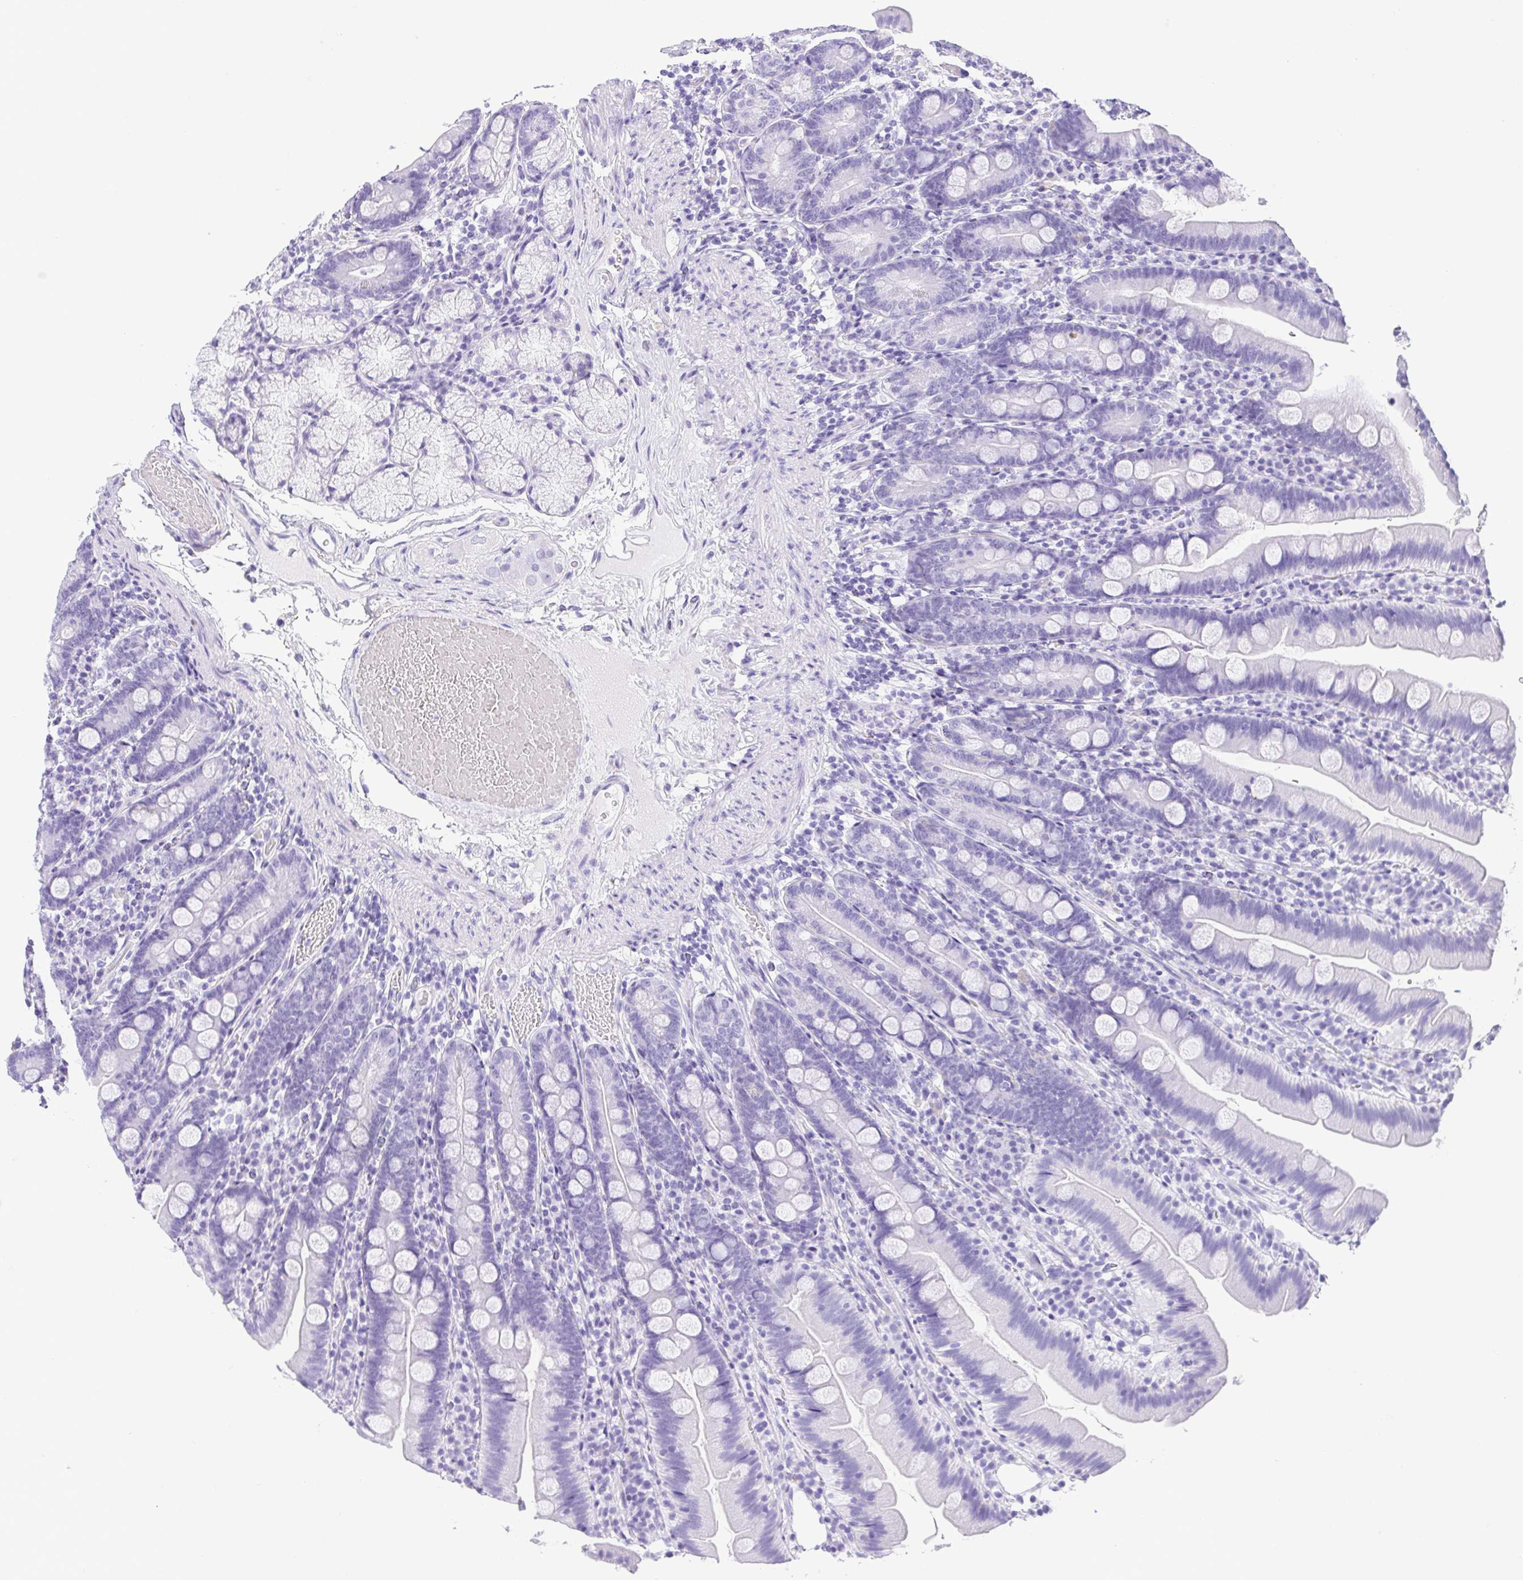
{"staining": {"intensity": "negative", "quantity": "none", "location": "none"}, "tissue": "duodenum", "cell_type": "Glandular cells", "image_type": "normal", "snomed": [{"axis": "morphology", "description": "Normal tissue, NOS"}, {"axis": "topography", "description": "Duodenum"}], "caption": "This histopathology image is of benign duodenum stained with immunohistochemistry to label a protein in brown with the nuclei are counter-stained blue. There is no expression in glandular cells.", "gene": "CDSN", "patient": {"sex": "female", "age": 67}}